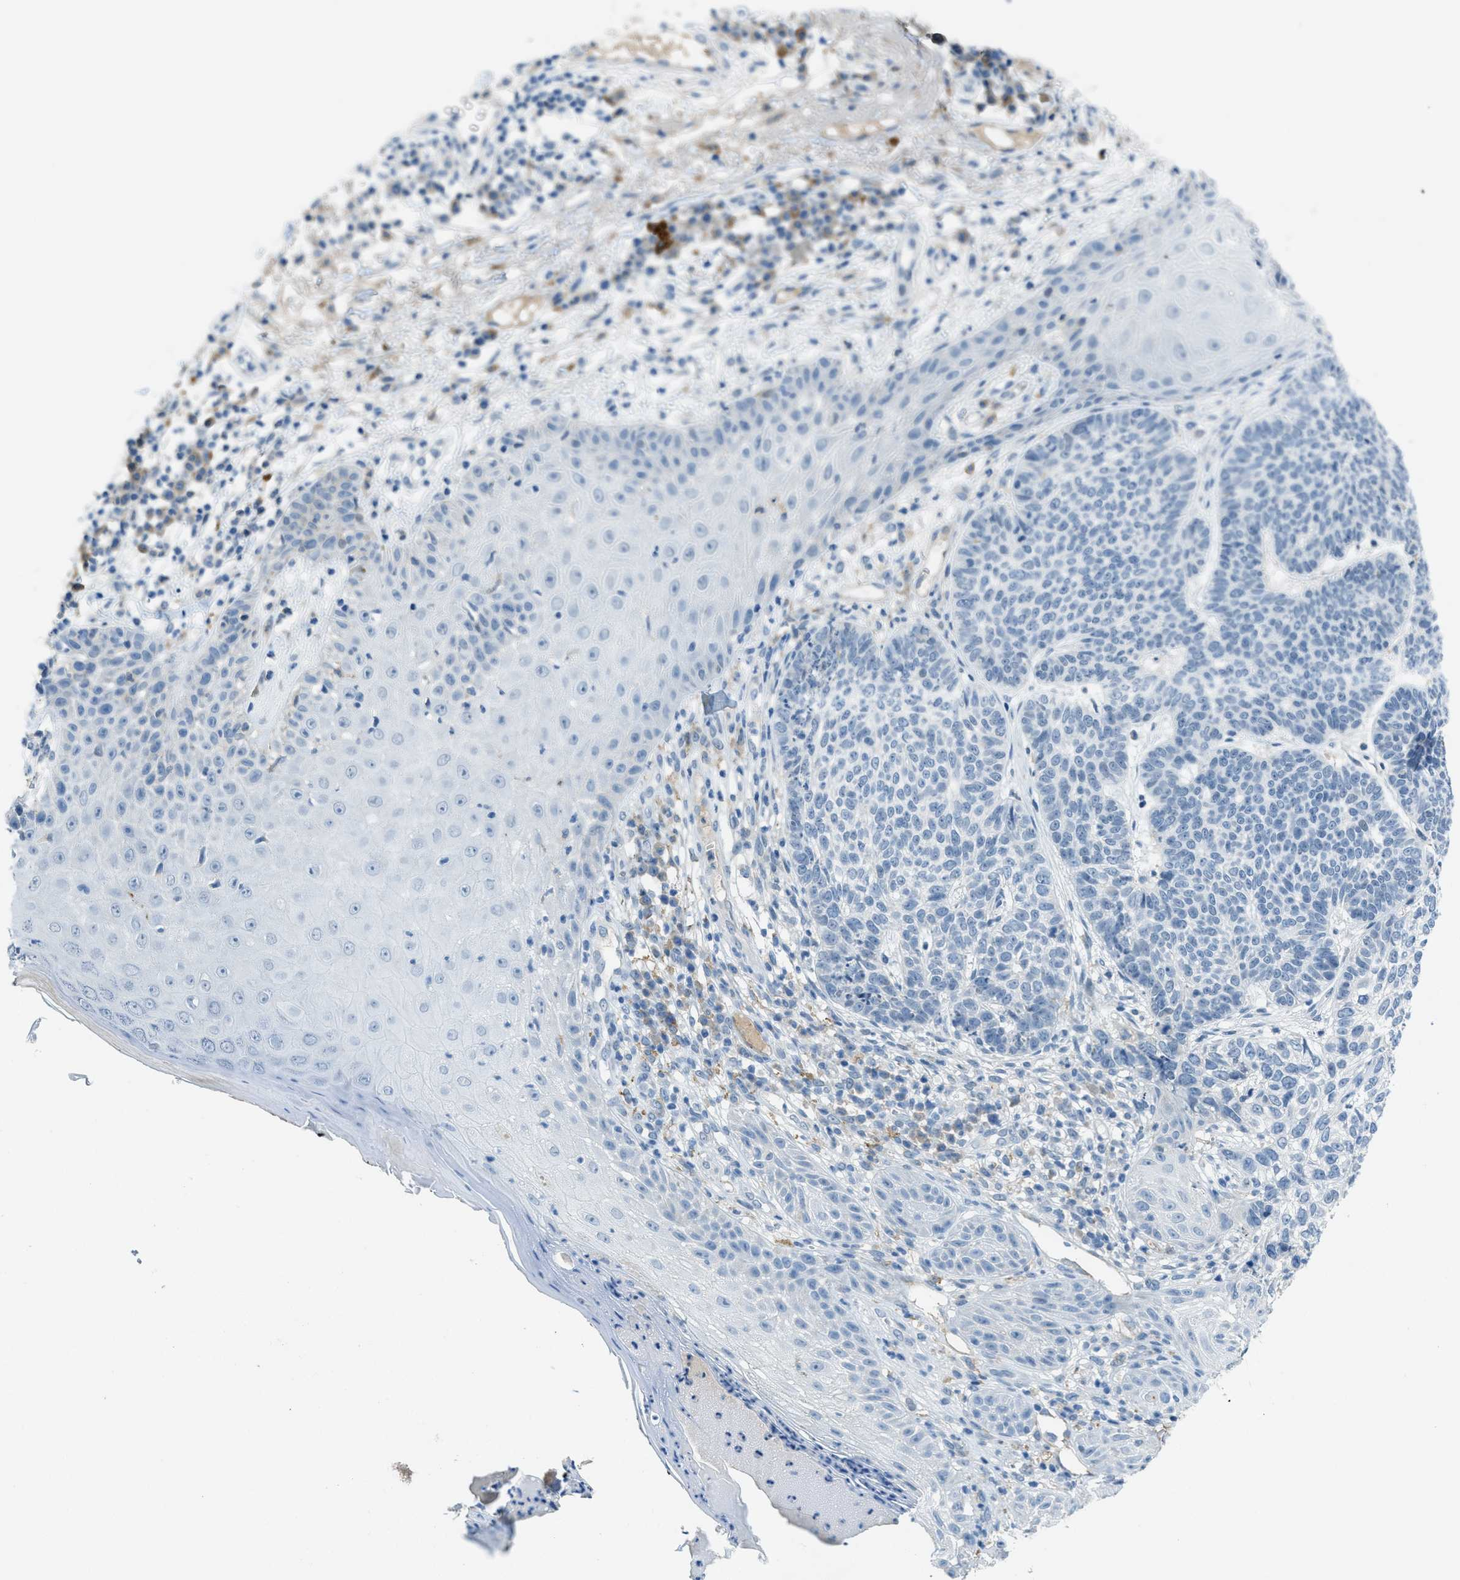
{"staining": {"intensity": "negative", "quantity": "none", "location": "none"}, "tissue": "skin cancer", "cell_type": "Tumor cells", "image_type": "cancer", "snomed": [{"axis": "morphology", "description": "Normal tissue, NOS"}, {"axis": "morphology", "description": "Basal cell carcinoma"}, {"axis": "topography", "description": "Skin"}], "caption": "IHC of human skin cancer (basal cell carcinoma) reveals no positivity in tumor cells.", "gene": "KLHL8", "patient": {"sex": "male", "age": 79}}